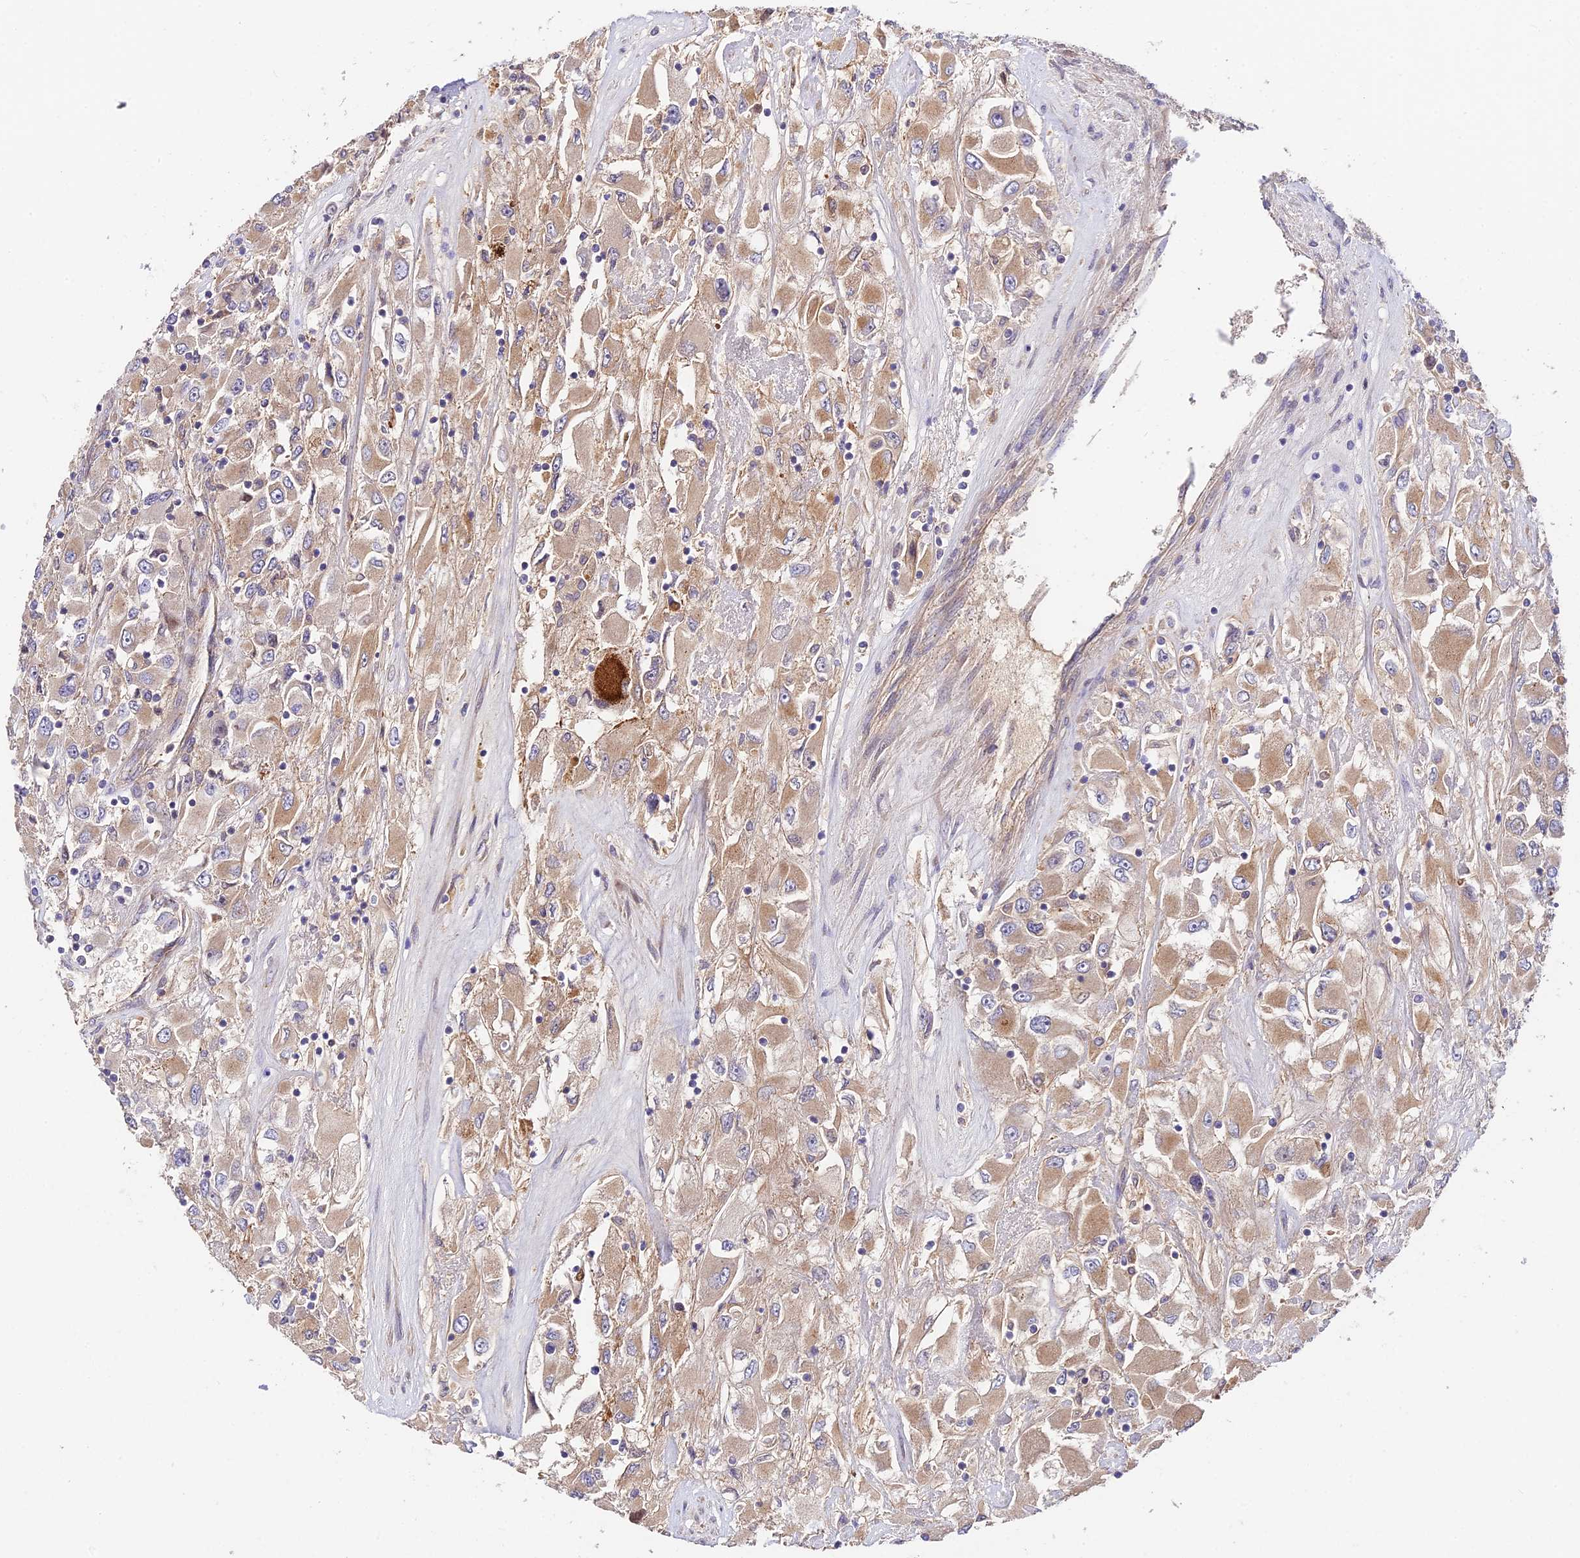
{"staining": {"intensity": "moderate", "quantity": "<25%", "location": "cytoplasmic/membranous"}, "tissue": "renal cancer", "cell_type": "Tumor cells", "image_type": "cancer", "snomed": [{"axis": "morphology", "description": "Adenocarcinoma, NOS"}, {"axis": "topography", "description": "Kidney"}], "caption": "DAB immunohistochemical staining of adenocarcinoma (renal) shows moderate cytoplasmic/membranous protein staining in about <25% of tumor cells.", "gene": "C3orf20", "patient": {"sex": "female", "age": 52}}